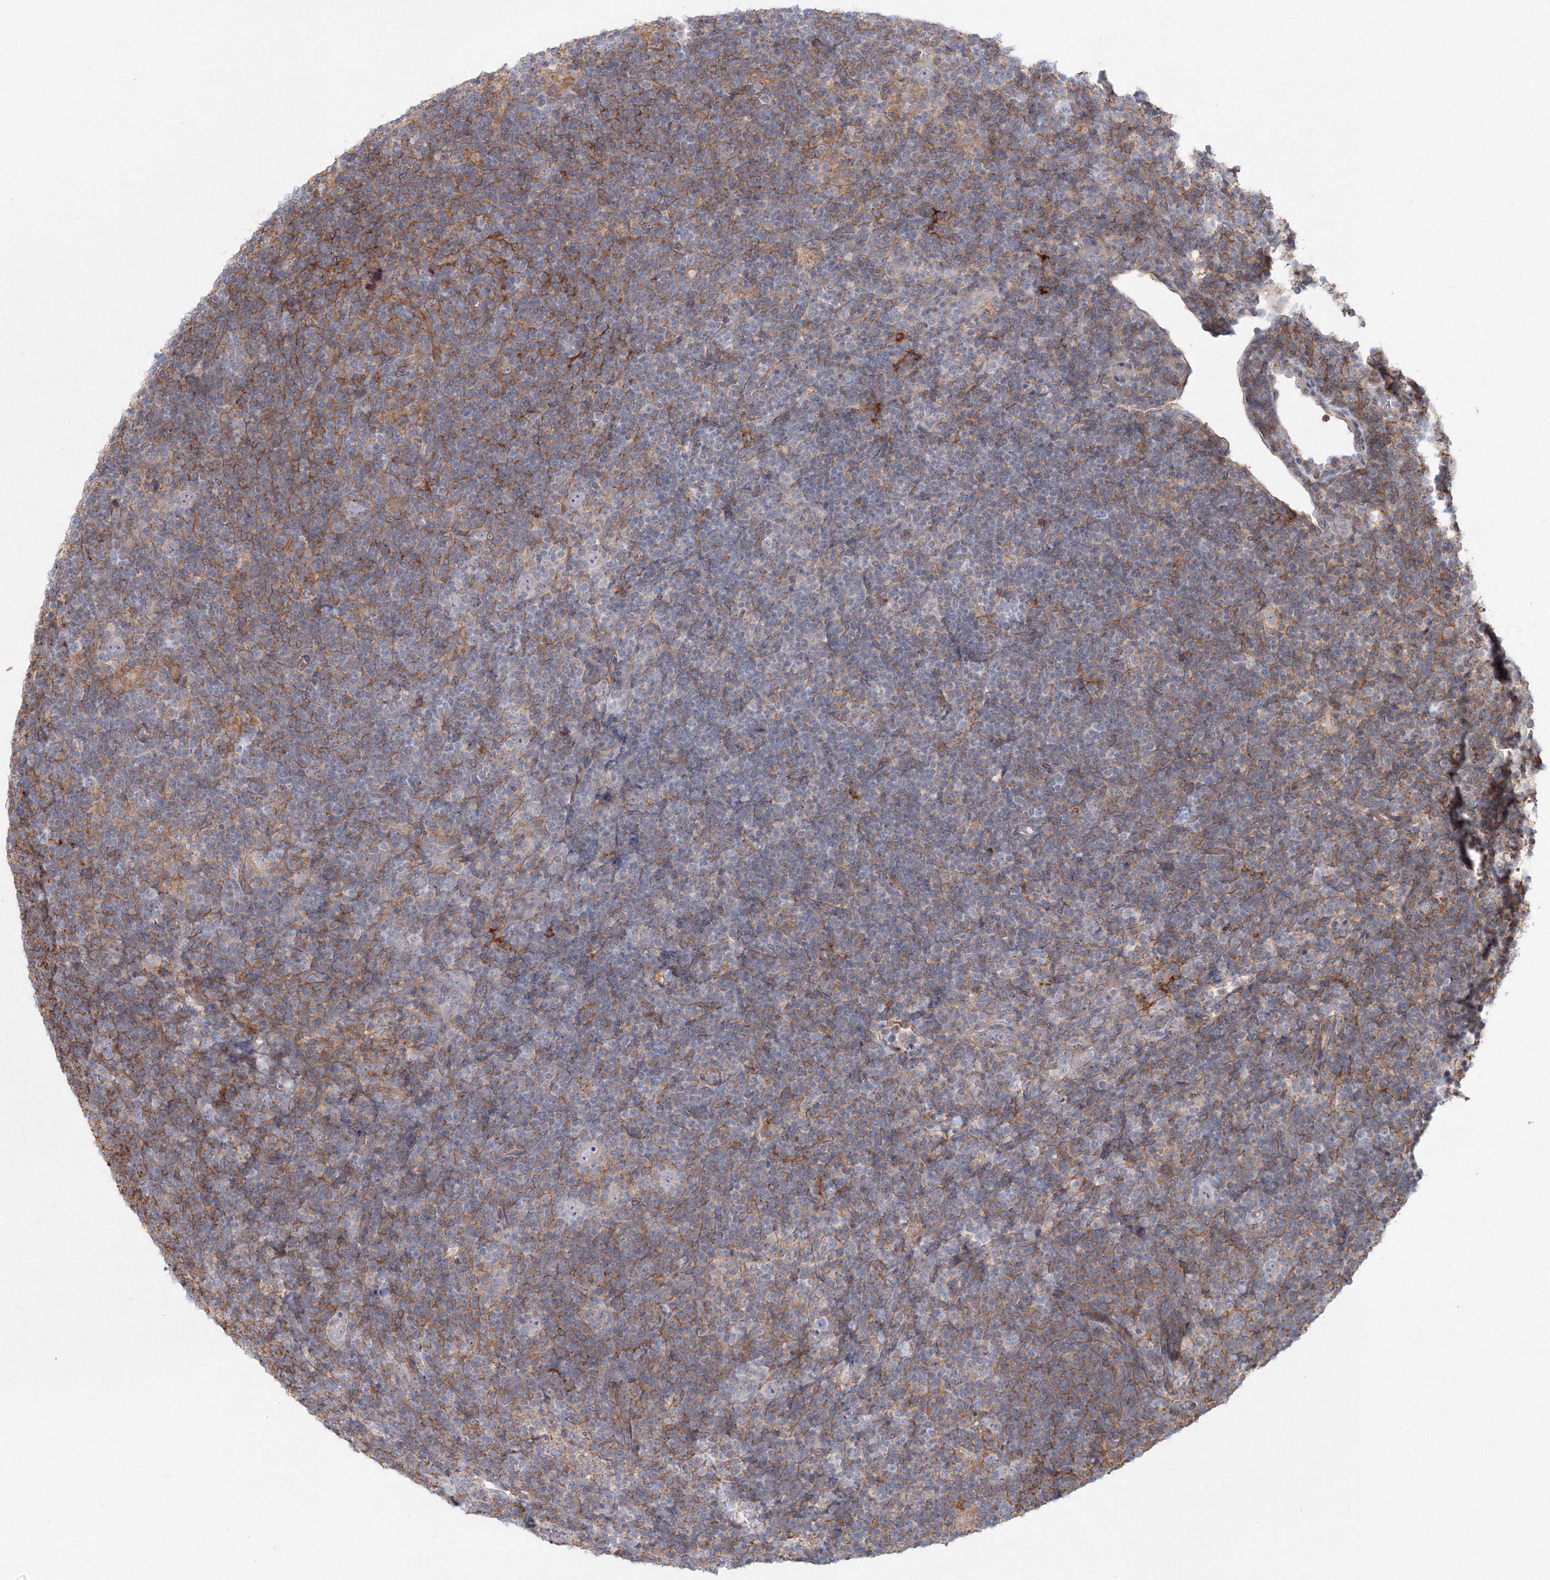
{"staining": {"intensity": "negative", "quantity": "none", "location": "none"}, "tissue": "lymphoma", "cell_type": "Tumor cells", "image_type": "cancer", "snomed": [{"axis": "morphology", "description": "Hodgkin's disease, NOS"}, {"axis": "topography", "description": "Lymph node"}], "caption": "DAB immunohistochemical staining of lymphoma reveals no significant positivity in tumor cells.", "gene": "SH3PXD2A", "patient": {"sex": "female", "age": 57}}